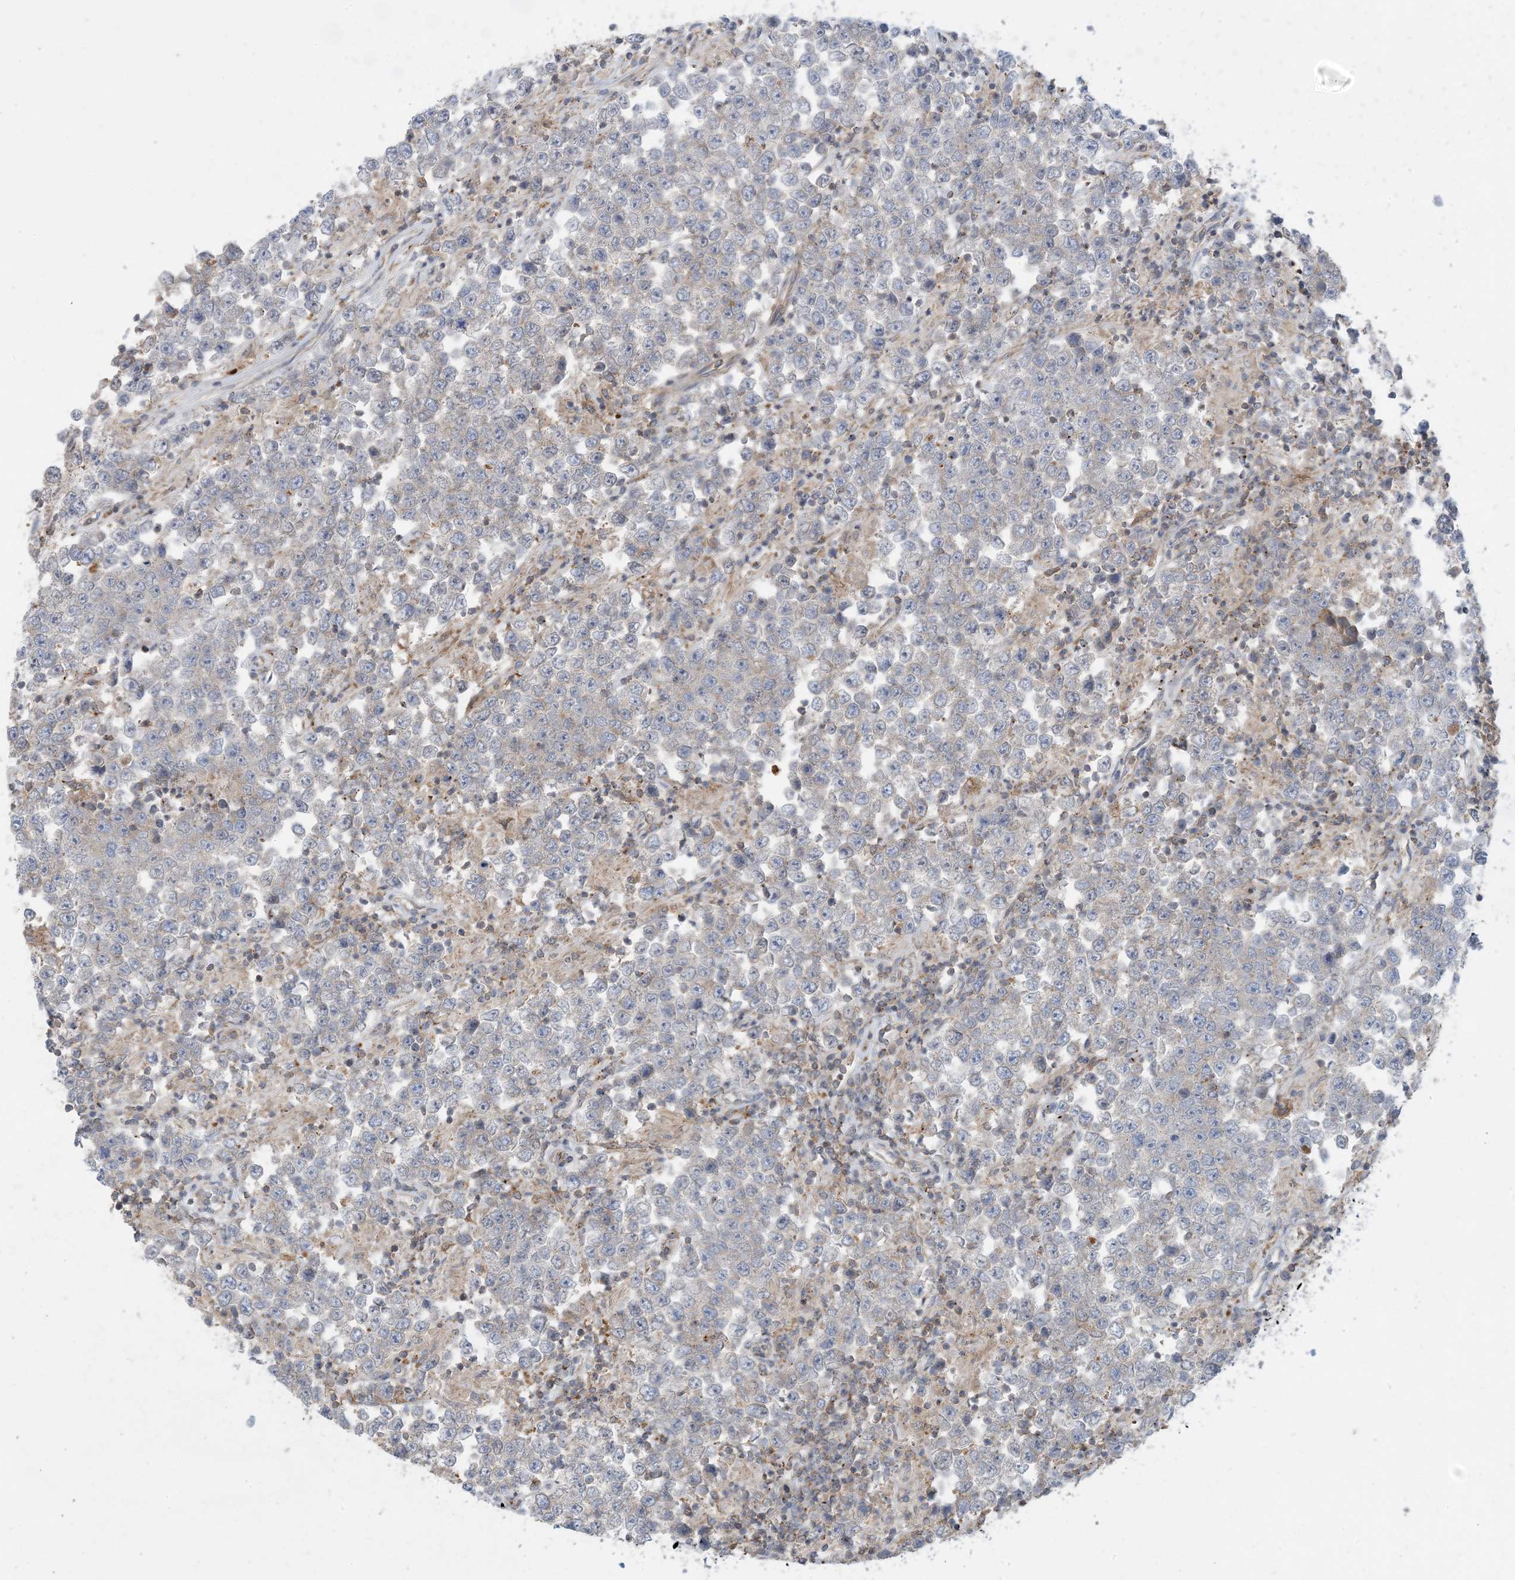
{"staining": {"intensity": "negative", "quantity": "none", "location": "none"}, "tissue": "testis cancer", "cell_type": "Tumor cells", "image_type": "cancer", "snomed": [{"axis": "morphology", "description": "Normal tissue, NOS"}, {"axis": "morphology", "description": "Urothelial carcinoma, High grade"}, {"axis": "morphology", "description": "Seminoma, NOS"}, {"axis": "morphology", "description": "Carcinoma, Embryonal, NOS"}, {"axis": "topography", "description": "Urinary bladder"}, {"axis": "topography", "description": "Testis"}], "caption": "The immunohistochemistry image has no significant expression in tumor cells of seminoma (testis) tissue.", "gene": "SFMBT2", "patient": {"sex": "male", "age": 41}}